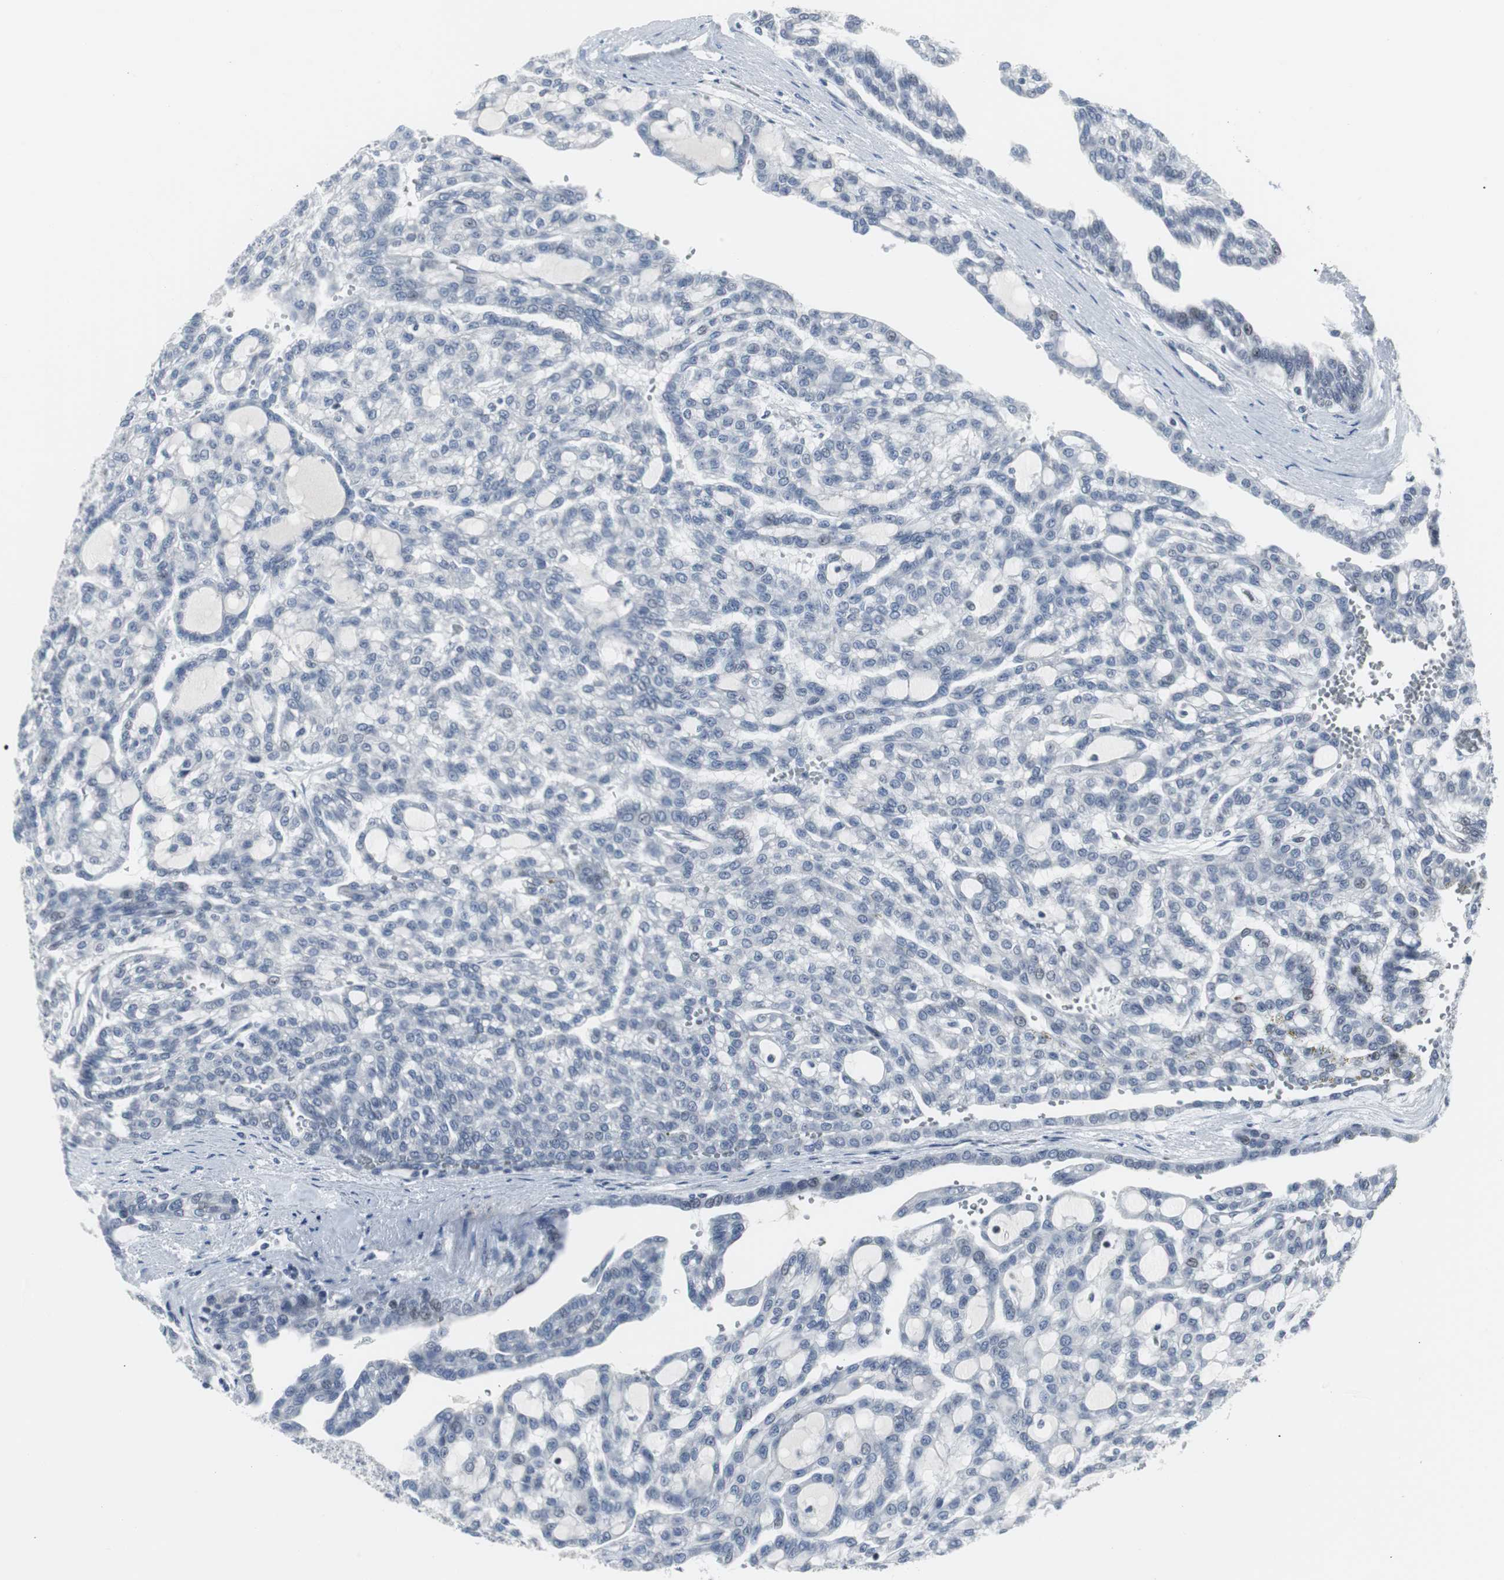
{"staining": {"intensity": "weak", "quantity": "25%-75%", "location": "nuclear"}, "tissue": "renal cancer", "cell_type": "Tumor cells", "image_type": "cancer", "snomed": [{"axis": "morphology", "description": "Adenocarcinoma, NOS"}, {"axis": "topography", "description": "Kidney"}], "caption": "Protein positivity by IHC exhibits weak nuclear expression in about 25%-75% of tumor cells in renal cancer.", "gene": "DOK1", "patient": {"sex": "male", "age": 63}}